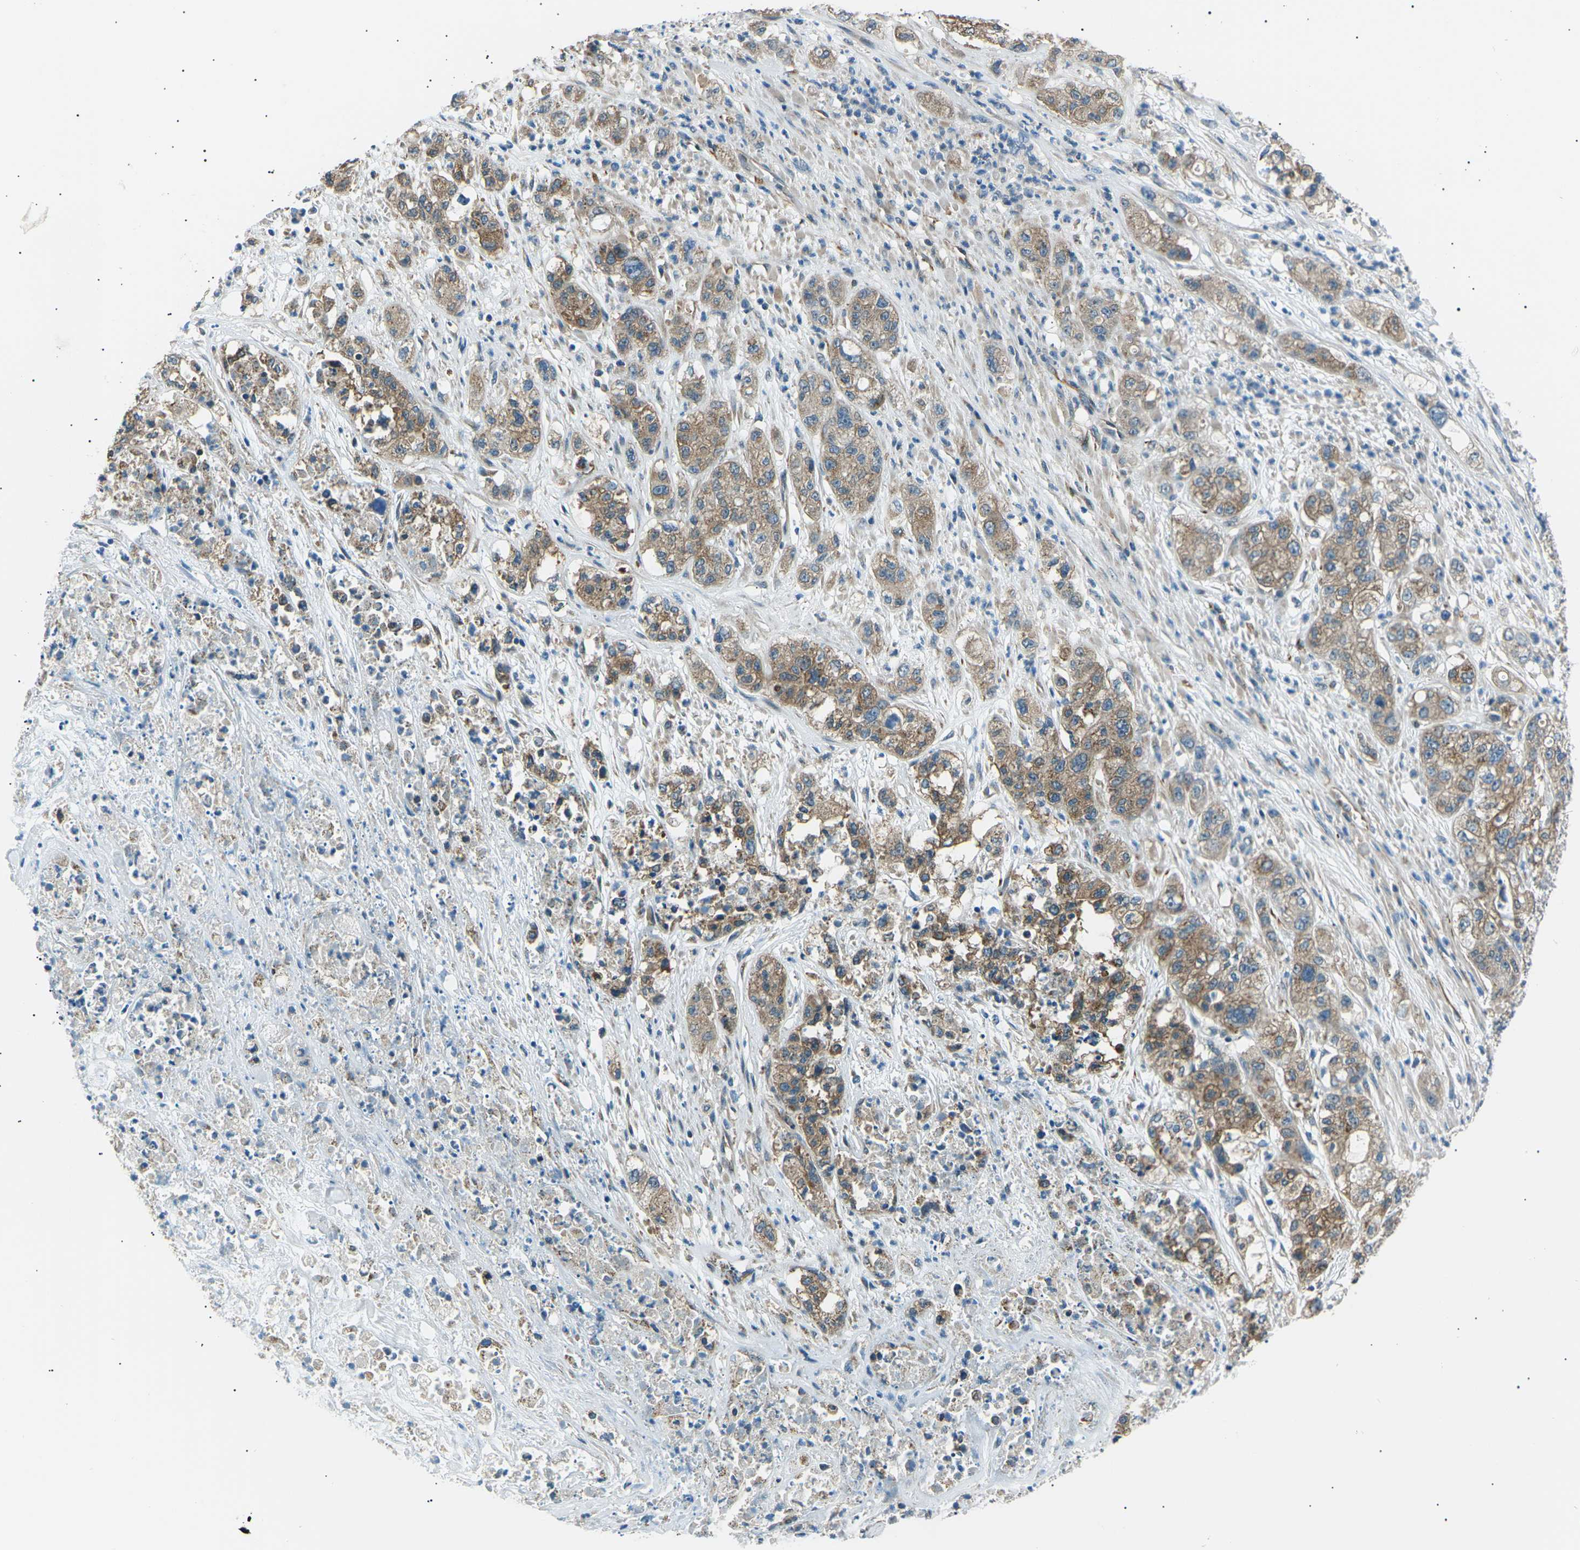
{"staining": {"intensity": "moderate", "quantity": ">75%", "location": "cytoplasmic/membranous"}, "tissue": "pancreatic cancer", "cell_type": "Tumor cells", "image_type": "cancer", "snomed": [{"axis": "morphology", "description": "Adenocarcinoma, NOS"}, {"axis": "topography", "description": "Pancreas"}], "caption": "The image reveals immunohistochemical staining of pancreatic adenocarcinoma. There is moderate cytoplasmic/membranous positivity is present in approximately >75% of tumor cells.", "gene": "SLK", "patient": {"sex": "female", "age": 78}}